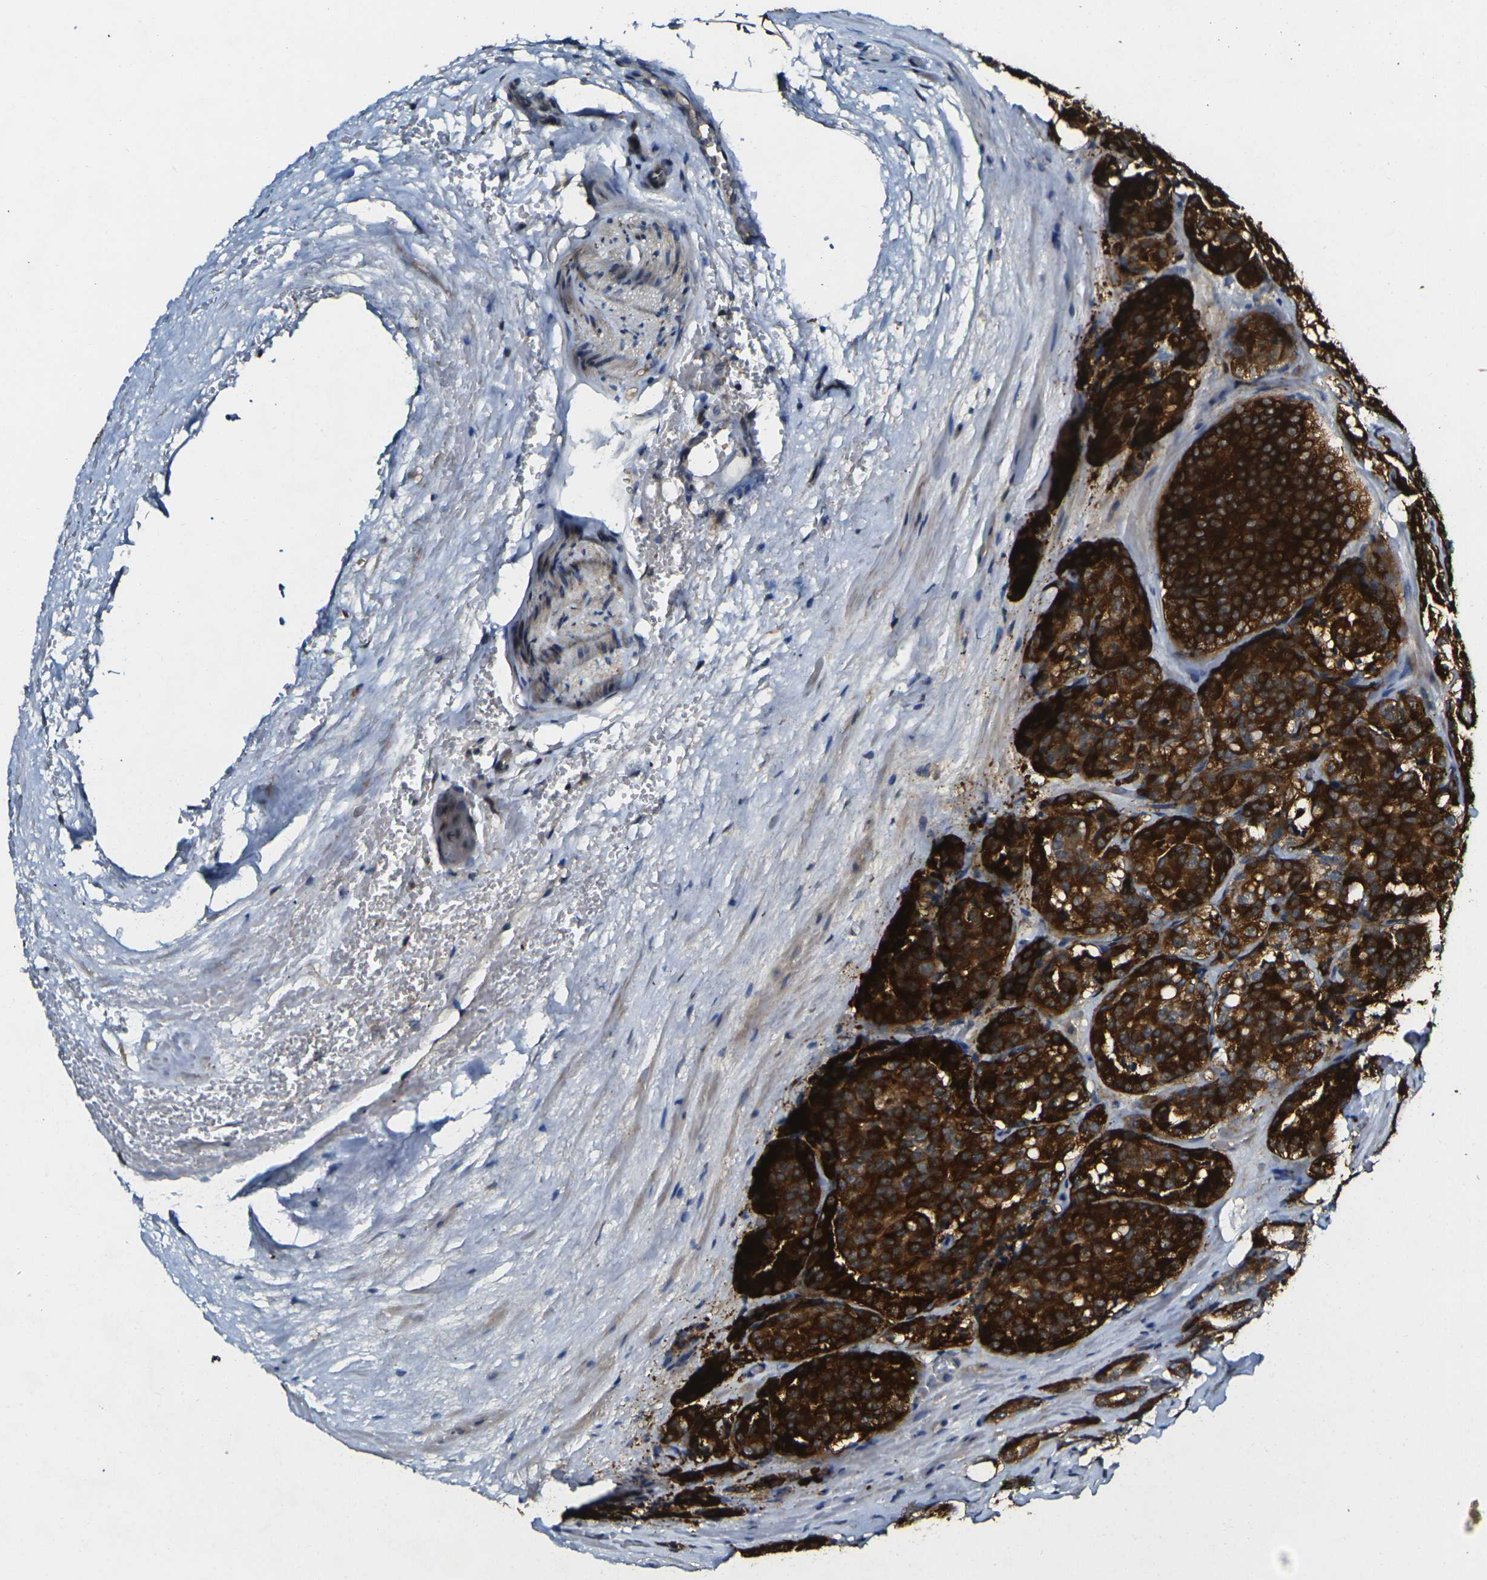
{"staining": {"intensity": "strong", "quantity": ">75%", "location": "cytoplasmic/membranous"}, "tissue": "prostate cancer", "cell_type": "Tumor cells", "image_type": "cancer", "snomed": [{"axis": "morphology", "description": "Adenocarcinoma, High grade"}, {"axis": "topography", "description": "Prostate"}], "caption": "Immunohistochemical staining of human high-grade adenocarcinoma (prostate) displays high levels of strong cytoplasmic/membranous expression in approximately >75% of tumor cells. The staining was performed using DAB to visualize the protein expression in brown, while the nuclei were stained in blue with hematoxylin (Magnification: 20x).", "gene": "GNA12", "patient": {"sex": "male", "age": 64}}